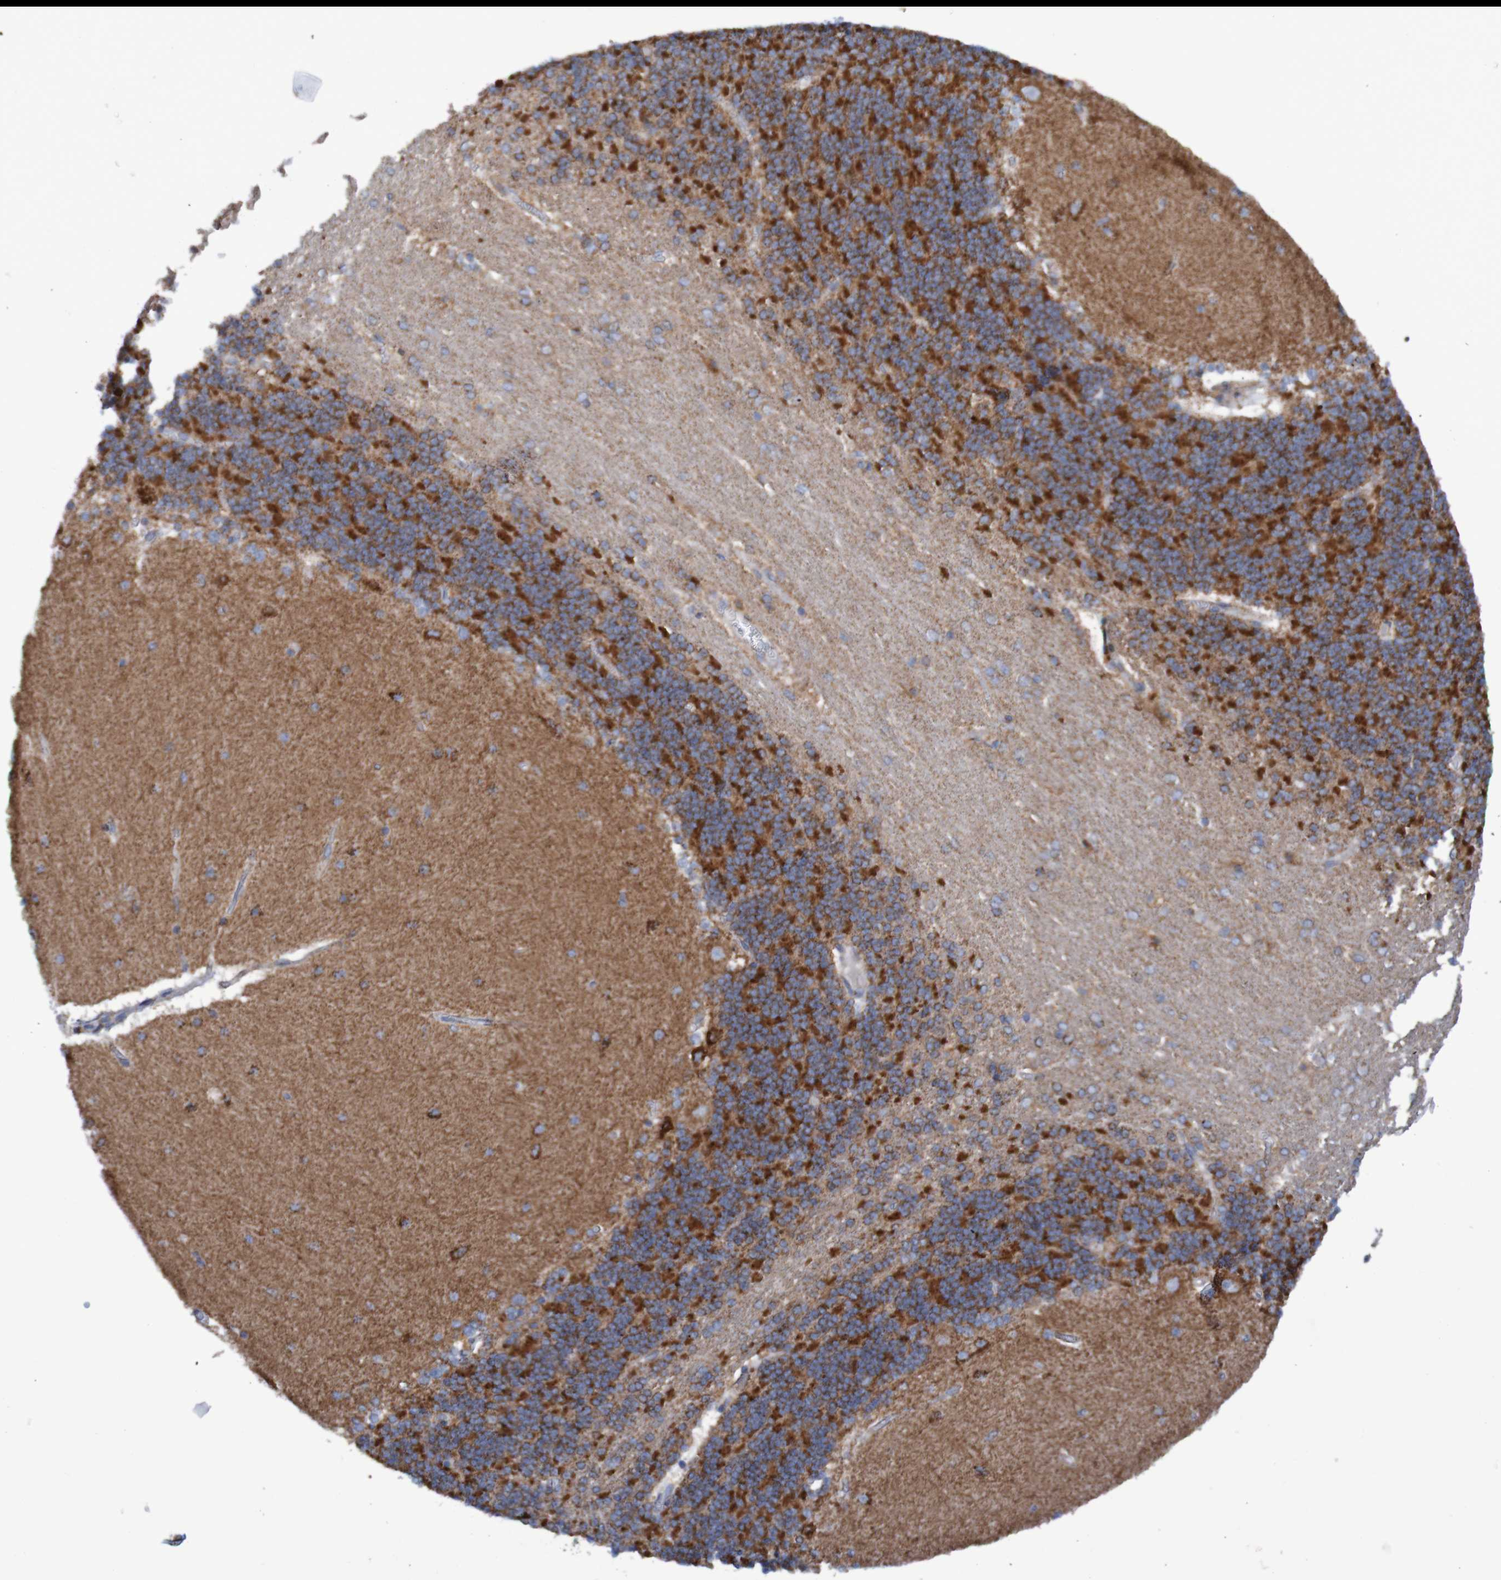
{"staining": {"intensity": "strong", "quantity": "25%-75%", "location": "cytoplasmic/membranous"}, "tissue": "cerebellum", "cell_type": "Cells in granular layer", "image_type": "normal", "snomed": [{"axis": "morphology", "description": "Normal tissue, NOS"}, {"axis": "topography", "description": "Cerebellum"}], "caption": "Cells in granular layer show high levels of strong cytoplasmic/membranous expression in approximately 25%-75% of cells in benign human cerebellum.", "gene": "MMEL1", "patient": {"sex": "female", "age": 54}}